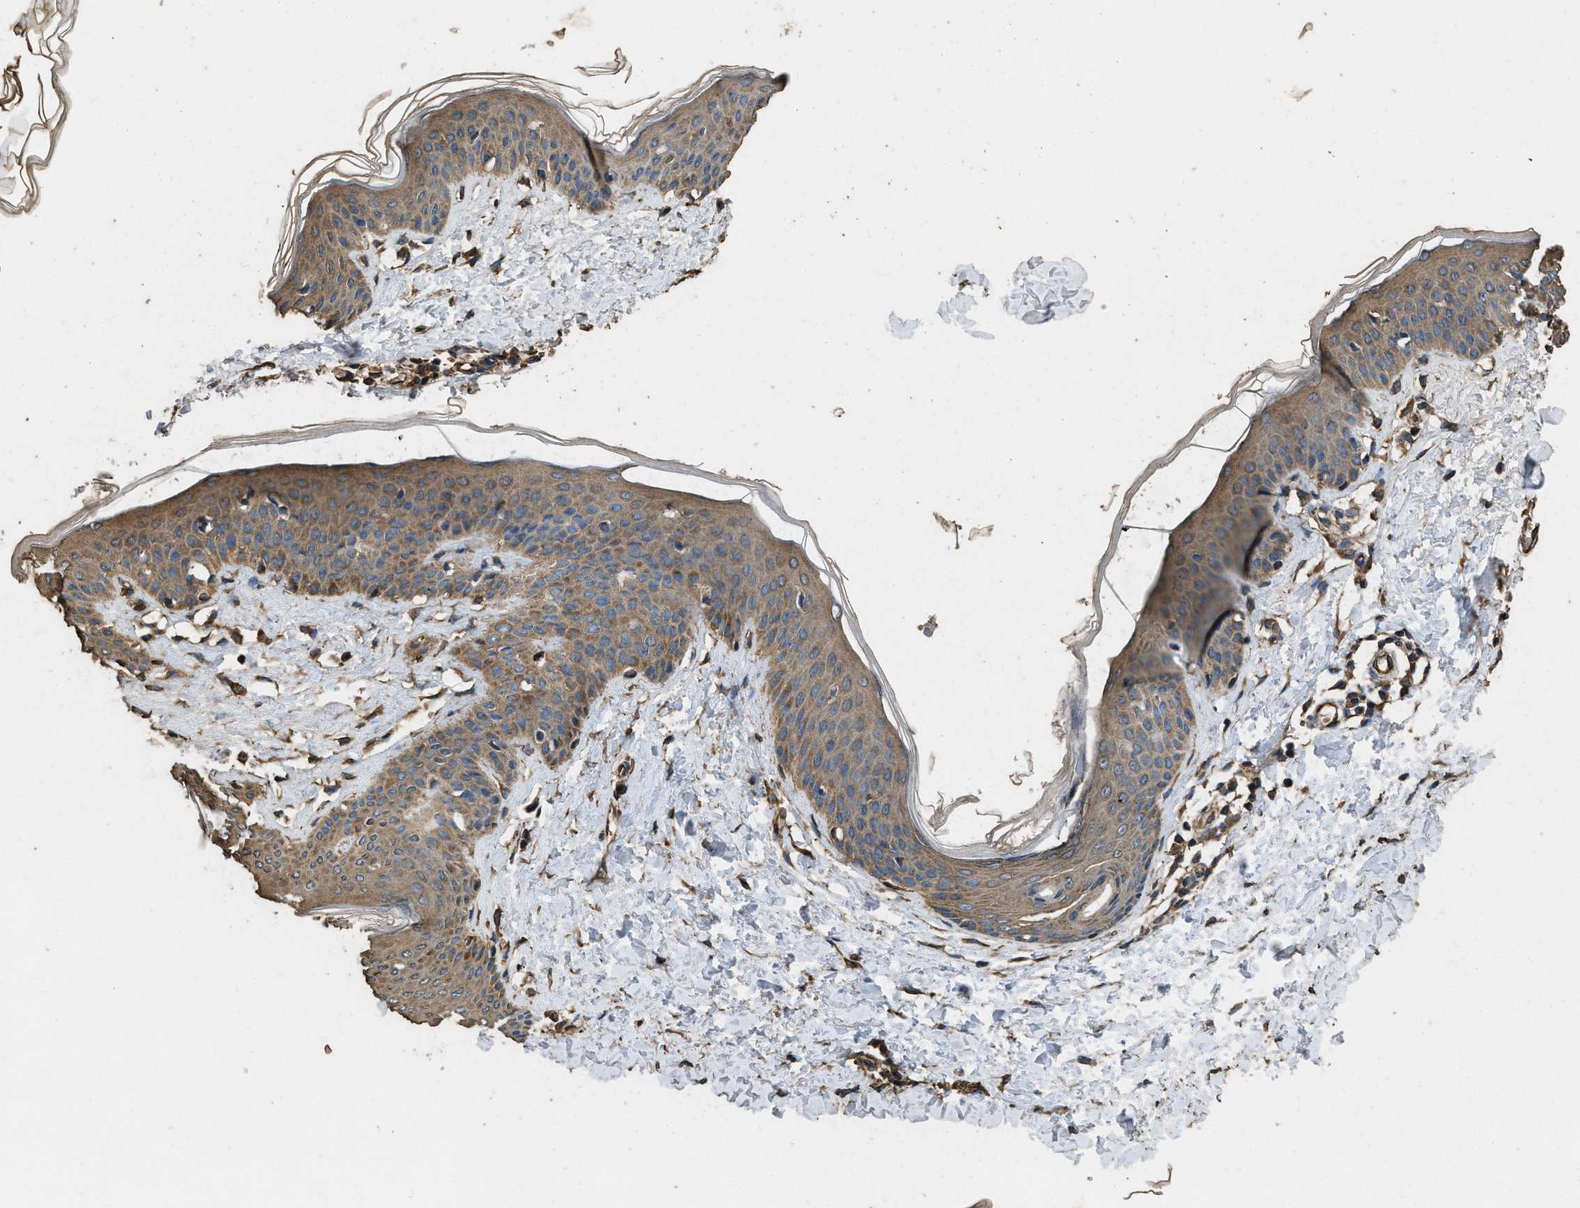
{"staining": {"intensity": "moderate", "quantity": ">75%", "location": "cytoplasmic/membranous"}, "tissue": "skin", "cell_type": "Fibroblasts", "image_type": "normal", "snomed": [{"axis": "morphology", "description": "Normal tissue, NOS"}, {"axis": "topography", "description": "Skin"}], "caption": "Immunohistochemical staining of benign skin demonstrates moderate cytoplasmic/membranous protein positivity in approximately >75% of fibroblasts.", "gene": "CYRIA", "patient": {"sex": "female", "age": 17}}